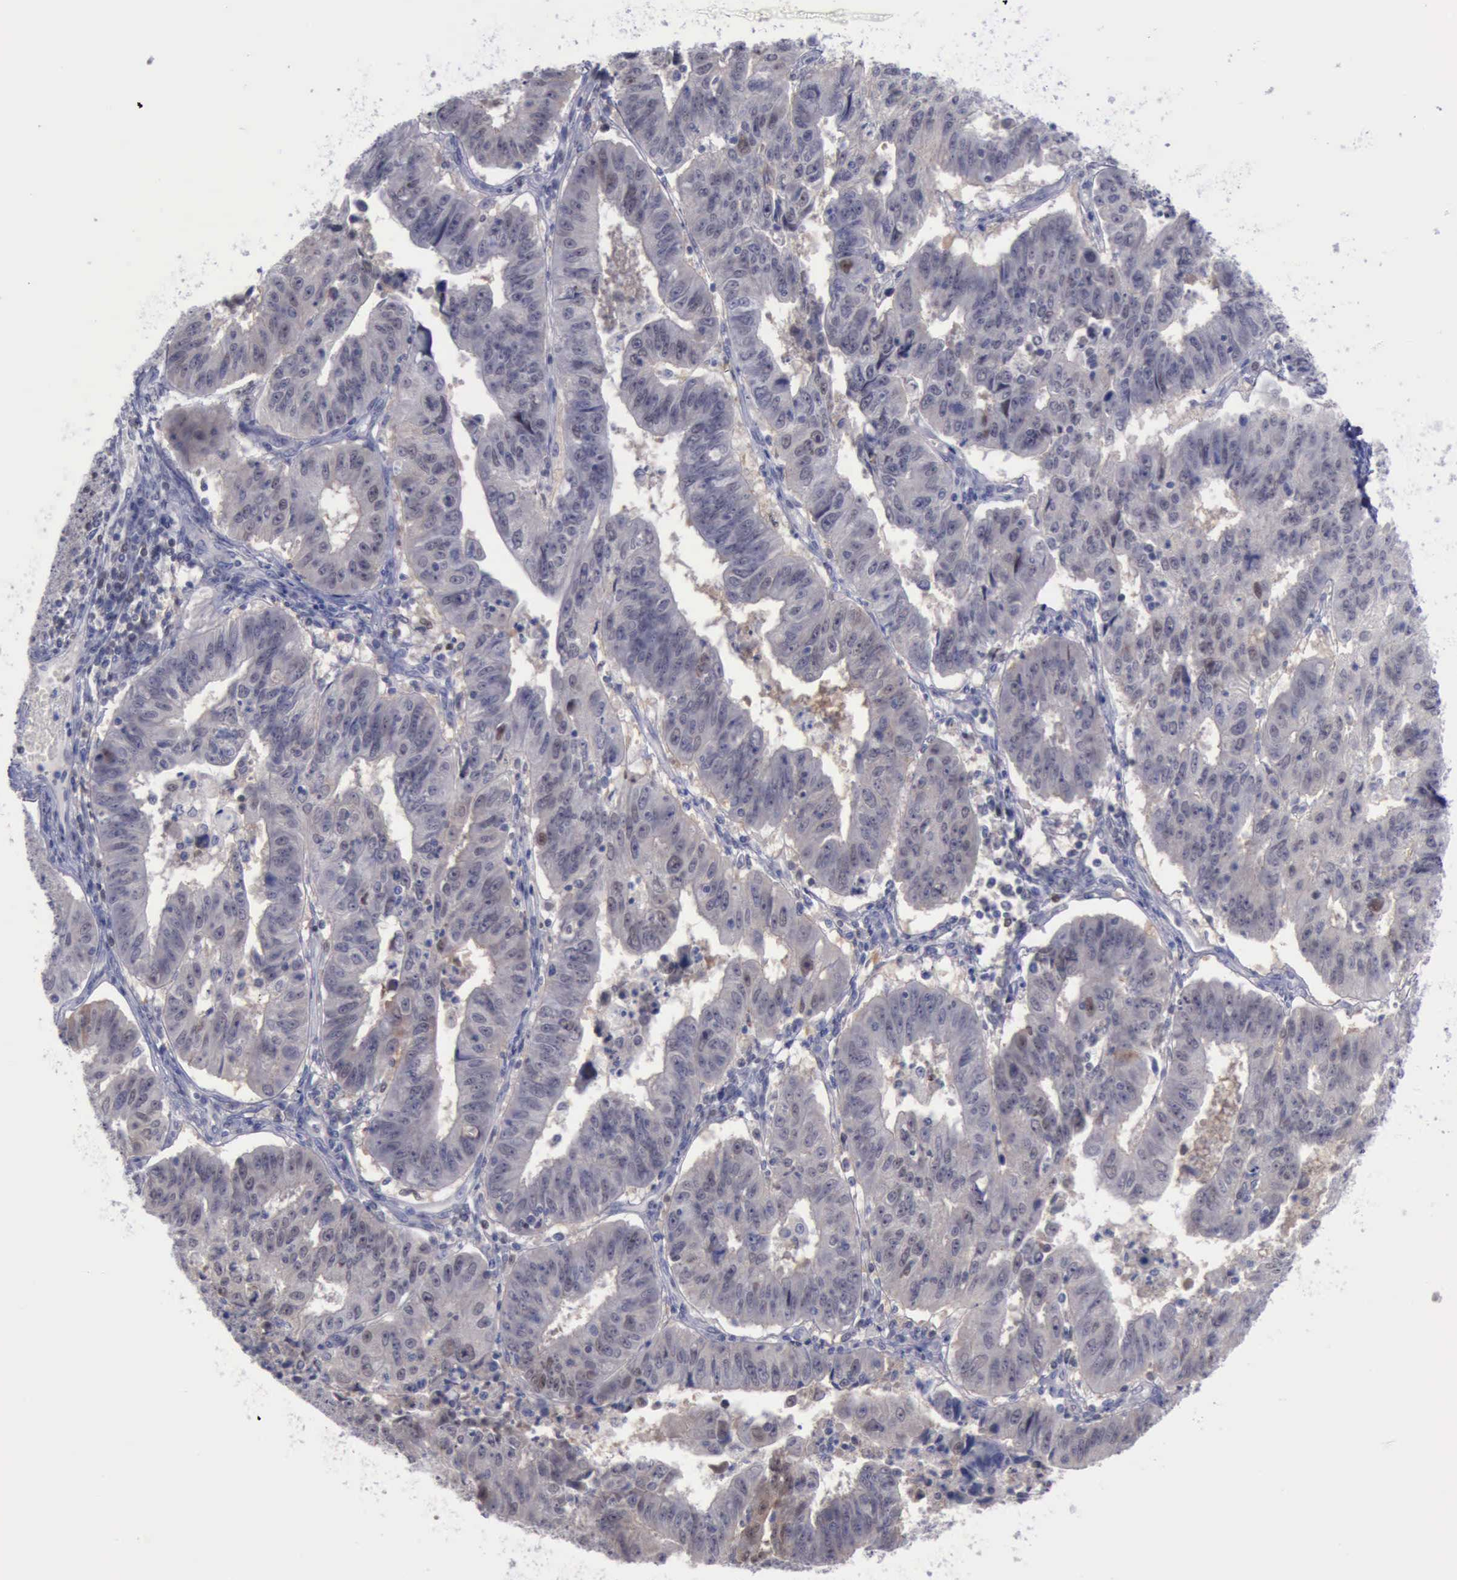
{"staining": {"intensity": "negative", "quantity": "none", "location": "none"}, "tissue": "endometrial cancer", "cell_type": "Tumor cells", "image_type": "cancer", "snomed": [{"axis": "morphology", "description": "Adenocarcinoma, NOS"}, {"axis": "topography", "description": "Endometrium"}], "caption": "An immunohistochemistry image of endometrial cancer is shown. There is no staining in tumor cells of endometrial cancer.", "gene": "SATB2", "patient": {"sex": "female", "age": 42}}